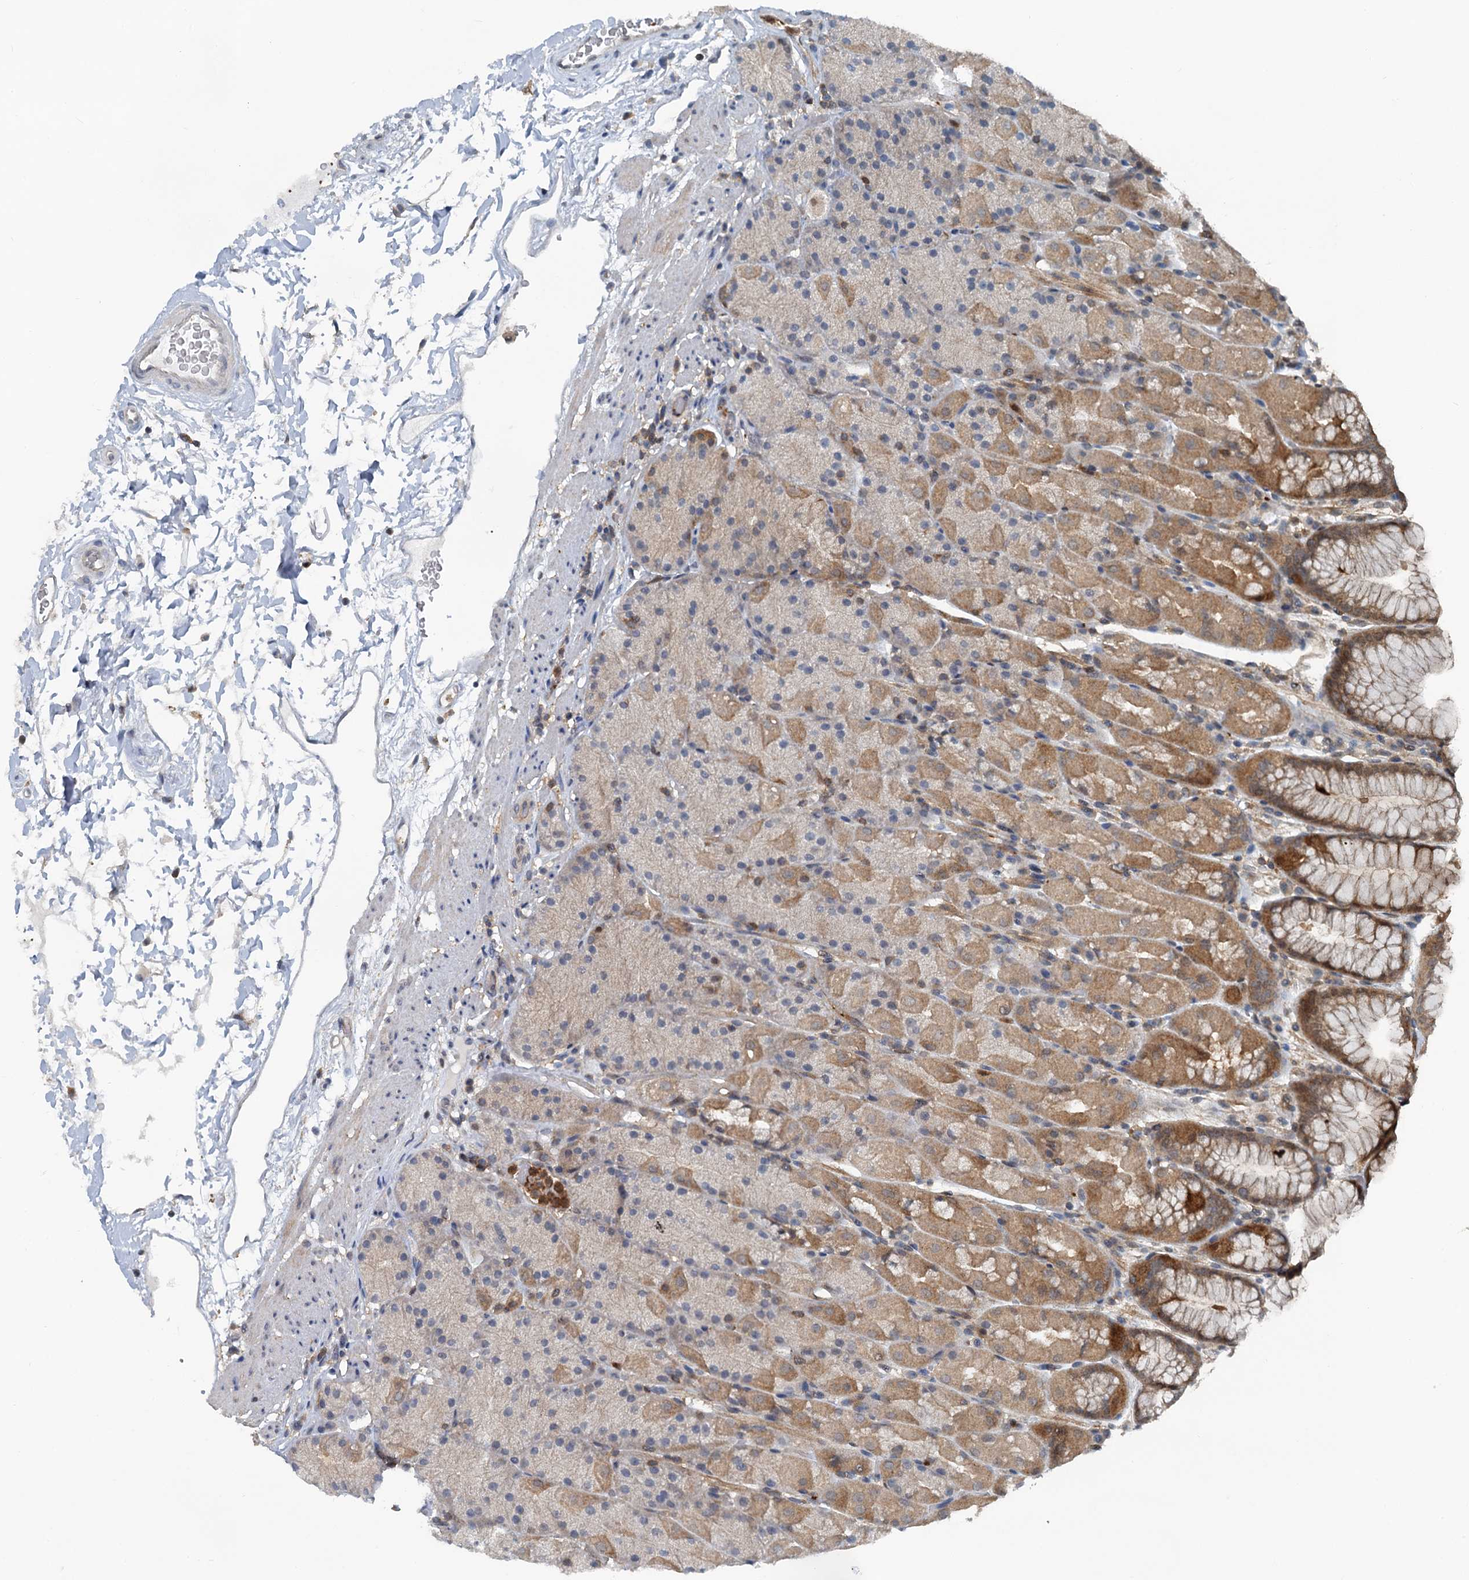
{"staining": {"intensity": "moderate", "quantity": "25%-75%", "location": "cytoplasmic/membranous,nuclear"}, "tissue": "stomach", "cell_type": "Glandular cells", "image_type": "normal", "snomed": [{"axis": "morphology", "description": "Normal tissue, NOS"}, {"axis": "topography", "description": "Stomach, upper"}, {"axis": "topography", "description": "Stomach, lower"}], "caption": "Protein analysis of benign stomach exhibits moderate cytoplasmic/membranous,nuclear positivity in approximately 25%-75% of glandular cells. Using DAB (brown) and hematoxylin (blue) stains, captured at high magnification using brightfield microscopy.", "gene": "GCLM", "patient": {"sex": "male", "age": 67}}